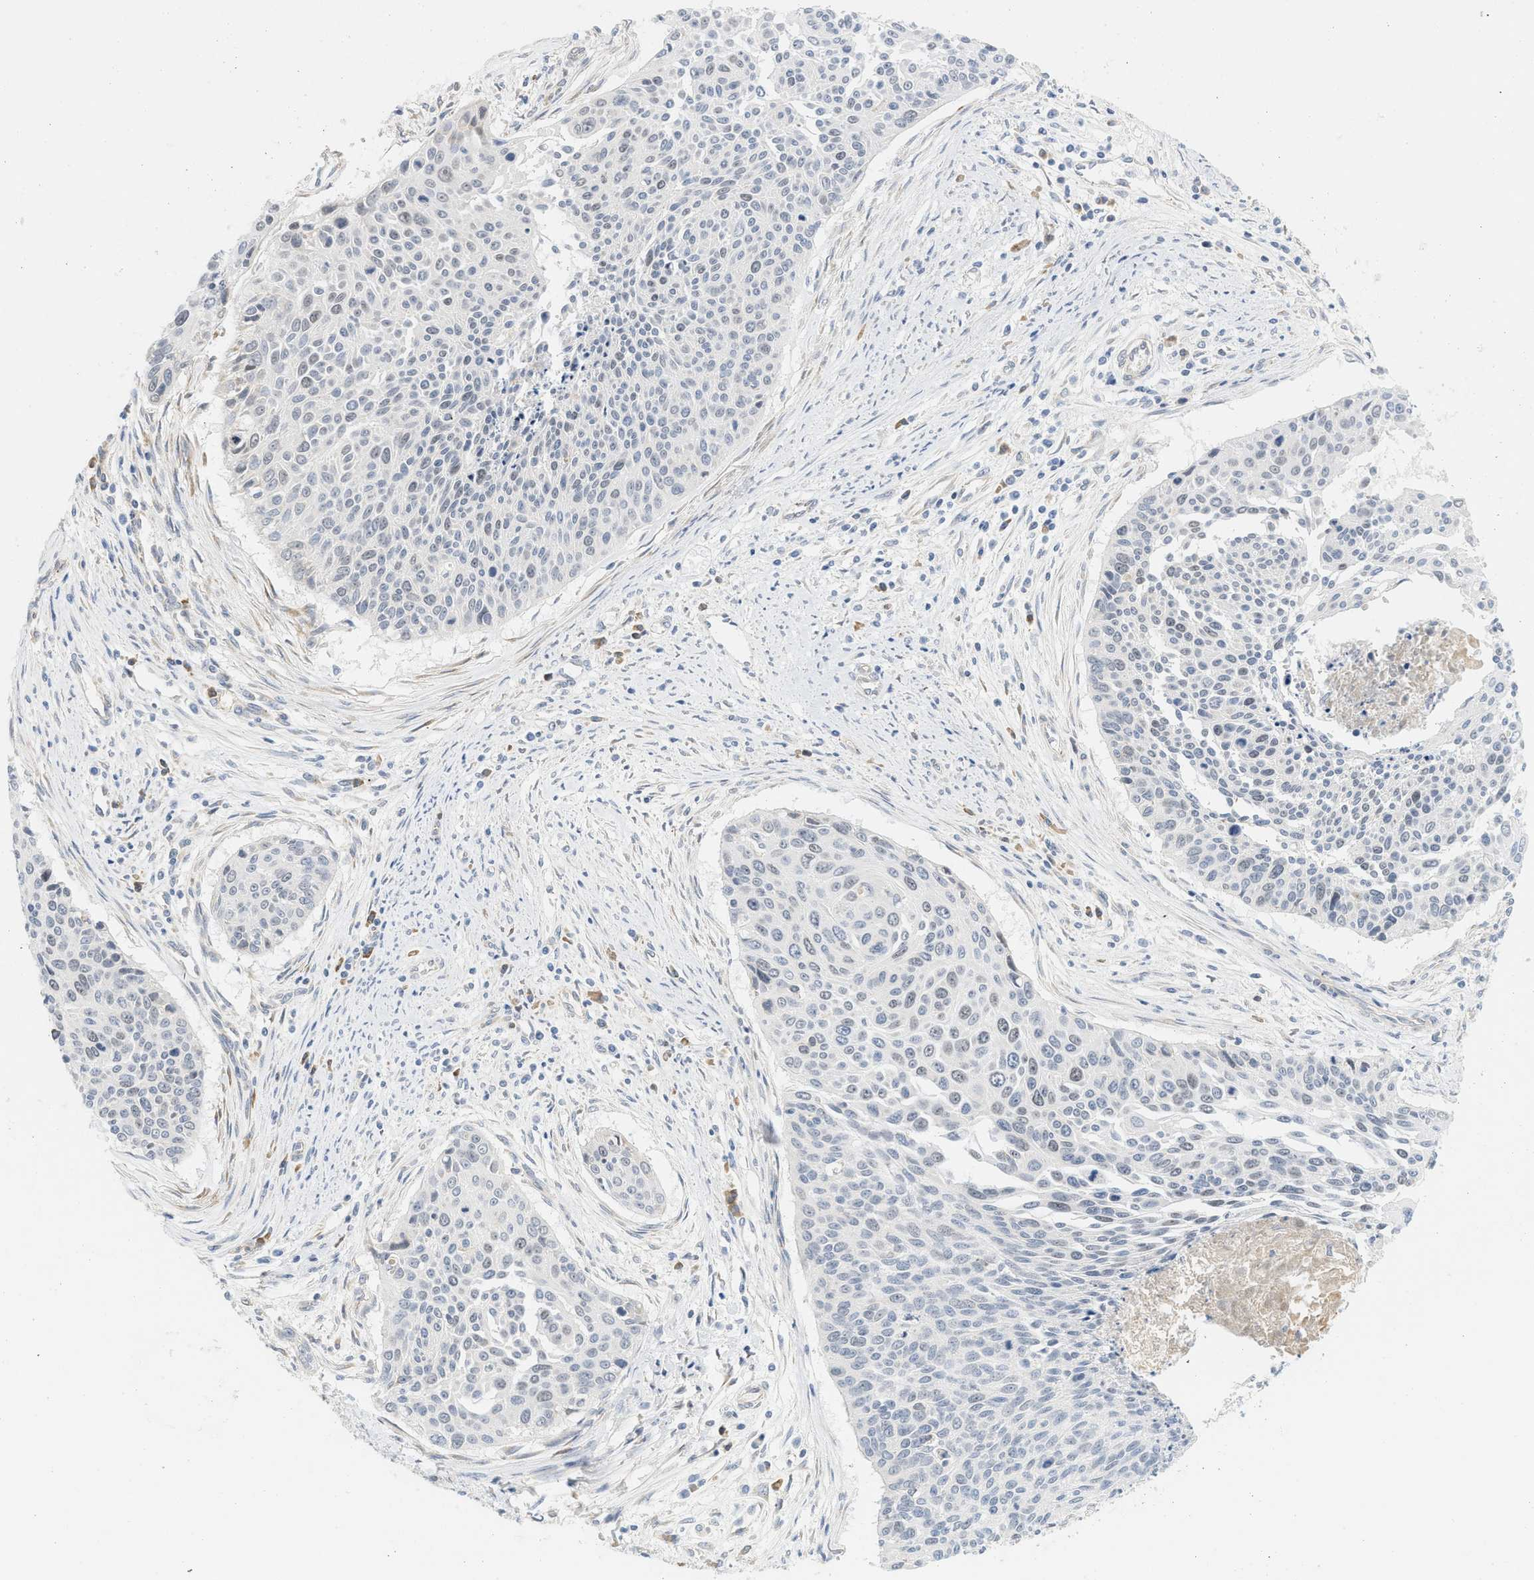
{"staining": {"intensity": "weak", "quantity": "<25%", "location": "nuclear"}, "tissue": "cervical cancer", "cell_type": "Tumor cells", "image_type": "cancer", "snomed": [{"axis": "morphology", "description": "Squamous cell carcinoma, NOS"}, {"axis": "topography", "description": "Cervix"}], "caption": "The immunohistochemistry (IHC) histopathology image has no significant staining in tumor cells of cervical cancer tissue.", "gene": "SVOP", "patient": {"sex": "female", "age": 55}}